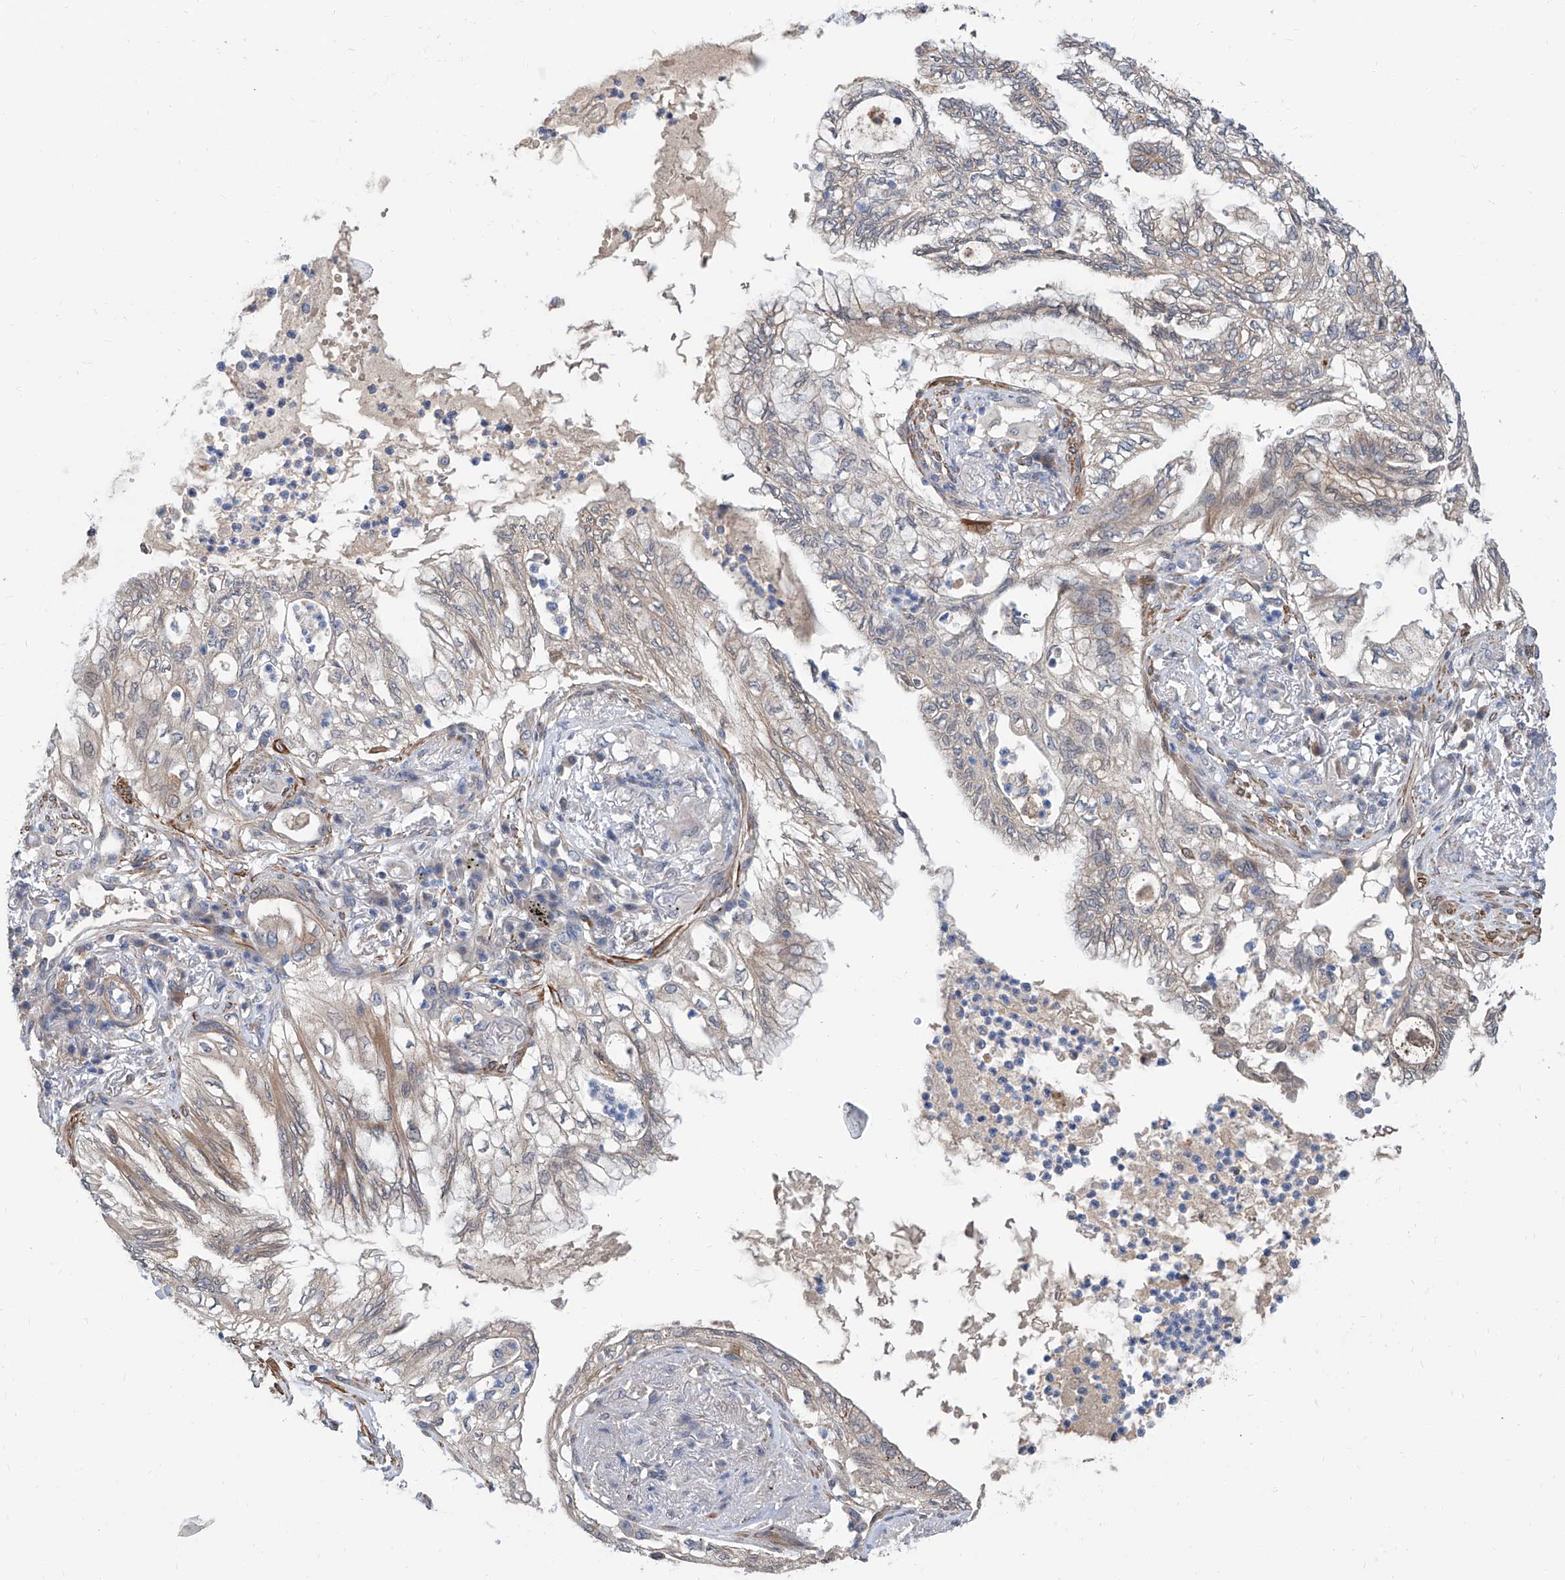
{"staining": {"intensity": "negative", "quantity": "none", "location": "none"}, "tissue": "lung cancer", "cell_type": "Tumor cells", "image_type": "cancer", "snomed": [{"axis": "morphology", "description": "Adenocarcinoma, NOS"}, {"axis": "topography", "description": "Lung"}], "caption": "Tumor cells are negative for protein expression in human adenocarcinoma (lung).", "gene": "MAGEE2", "patient": {"sex": "female", "age": 70}}